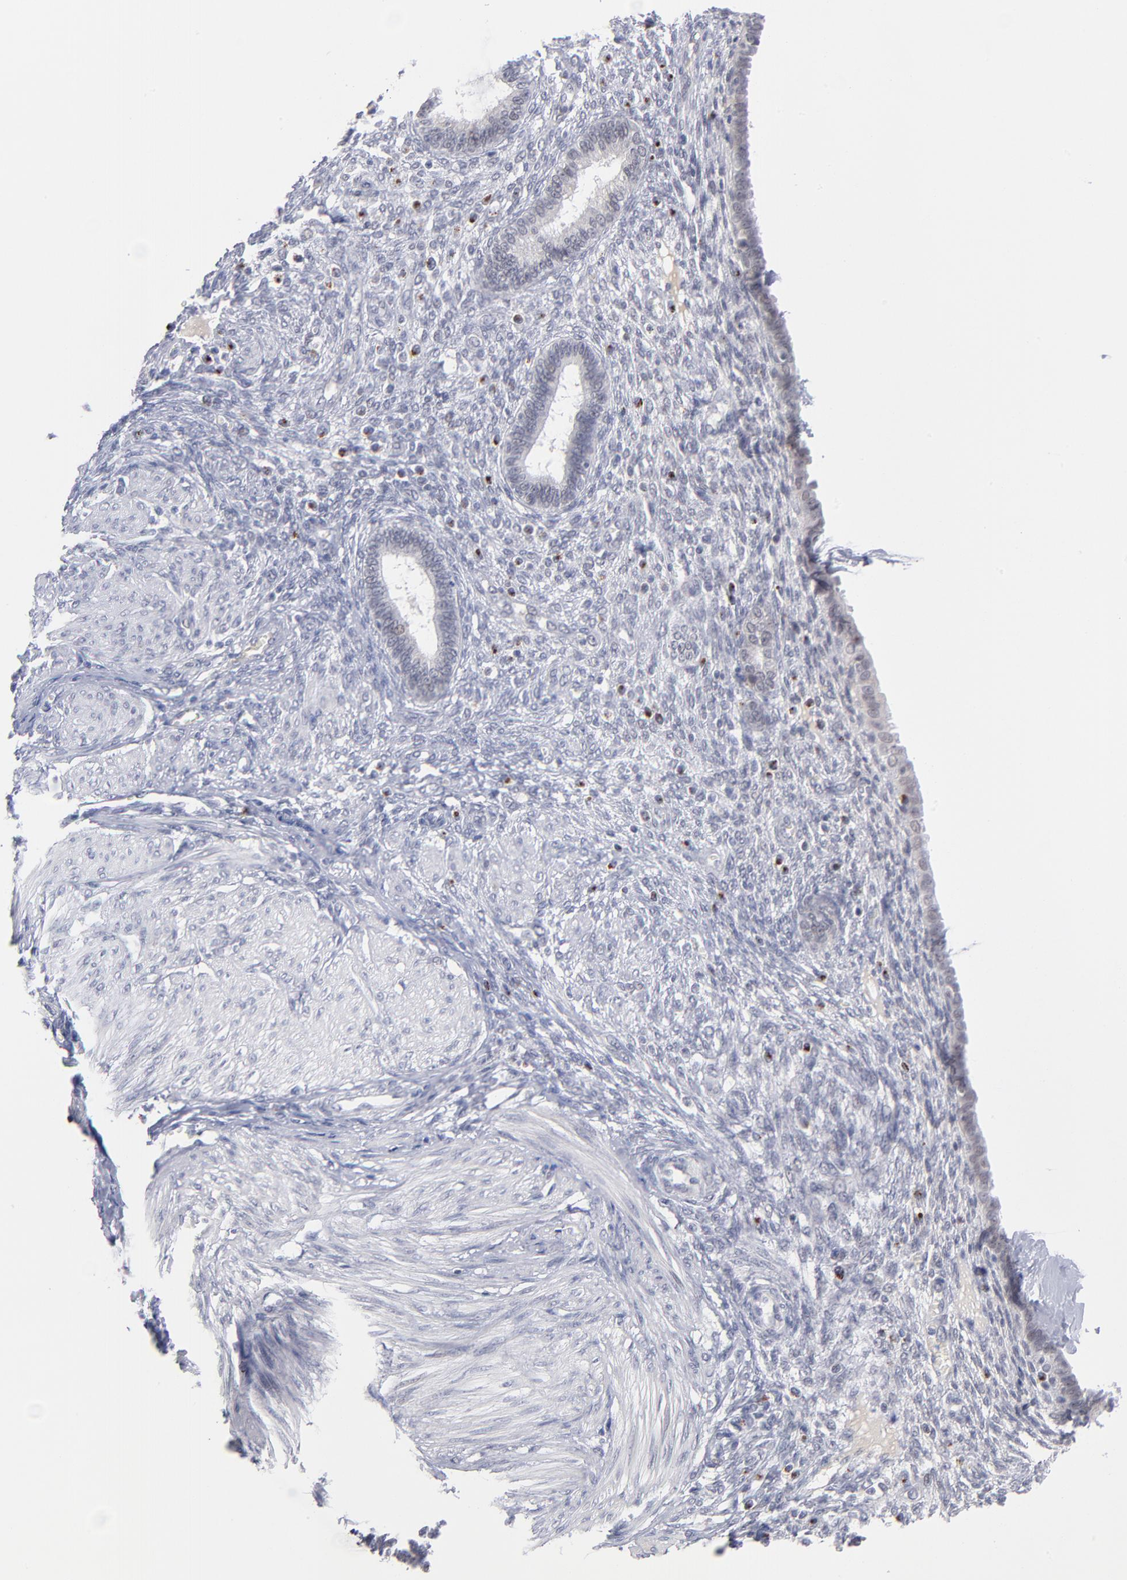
{"staining": {"intensity": "negative", "quantity": "none", "location": "none"}, "tissue": "endometrium", "cell_type": "Cells in endometrial stroma", "image_type": "normal", "snomed": [{"axis": "morphology", "description": "Normal tissue, NOS"}, {"axis": "topography", "description": "Endometrium"}], "caption": "Human endometrium stained for a protein using immunohistochemistry (IHC) exhibits no staining in cells in endometrial stroma.", "gene": "WSB1", "patient": {"sex": "female", "age": 72}}